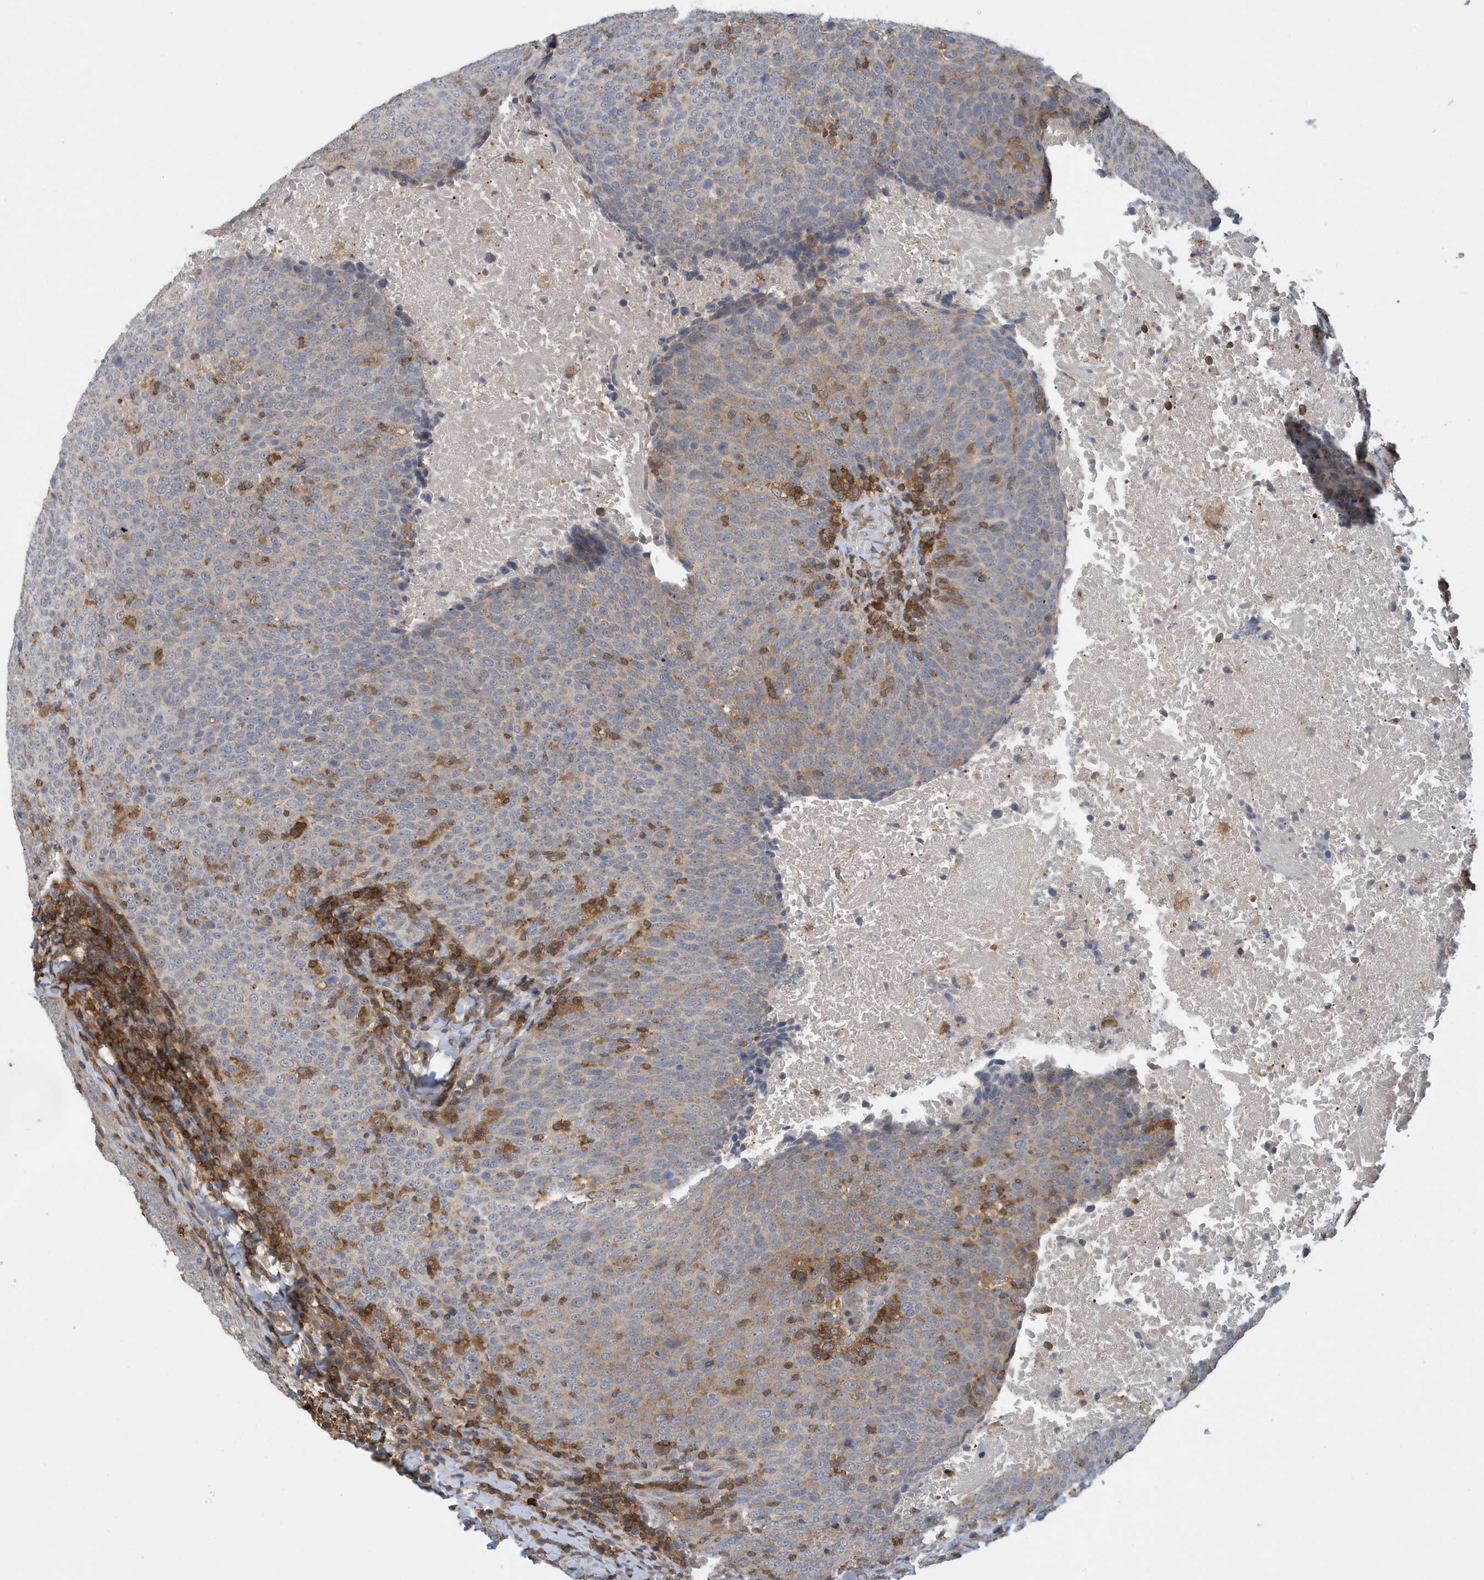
{"staining": {"intensity": "weak", "quantity": "<25%", "location": "cytoplasmic/membranous"}, "tissue": "head and neck cancer", "cell_type": "Tumor cells", "image_type": "cancer", "snomed": [{"axis": "morphology", "description": "Squamous cell carcinoma, NOS"}, {"axis": "morphology", "description": "Squamous cell carcinoma, metastatic, NOS"}, {"axis": "topography", "description": "Lymph node"}, {"axis": "topography", "description": "Head-Neck"}], "caption": "Head and neck cancer (squamous cell carcinoma) was stained to show a protein in brown. There is no significant positivity in tumor cells.", "gene": "NSUN3", "patient": {"sex": "male", "age": 62}}